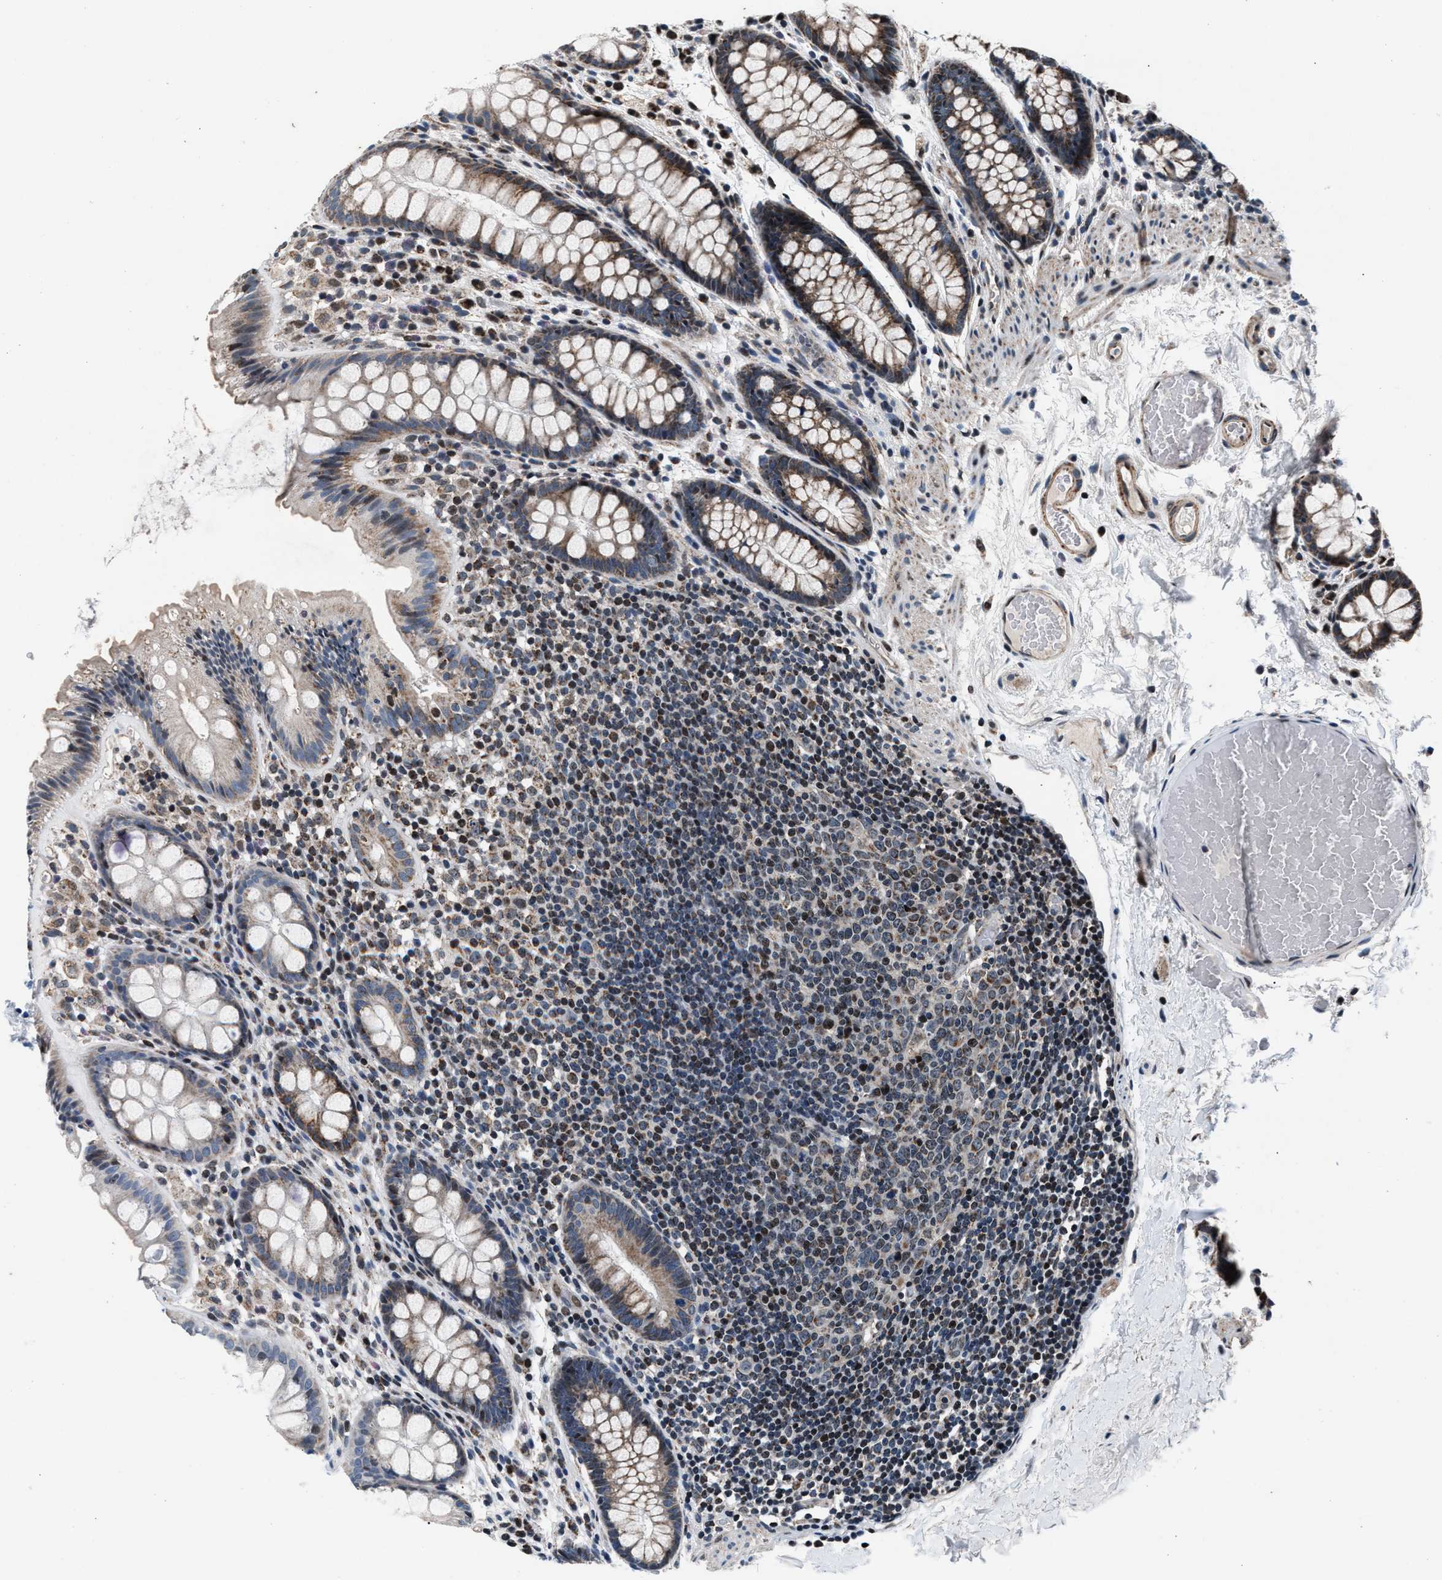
{"staining": {"intensity": "weak", "quantity": "25%-75%", "location": "cytoplasmic/membranous"}, "tissue": "colon", "cell_type": "Endothelial cells", "image_type": "normal", "snomed": [{"axis": "morphology", "description": "Normal tissue, NOS"}, {"axis": "topography", "description": "Colon"}], "caption": "Endothelial cells show weak cytoplasmic/membranous positivity in about 25%-75% of cells in benign colon.", "gene": "PRRC2B", "patient": {"sex": "female", "age": 56}}